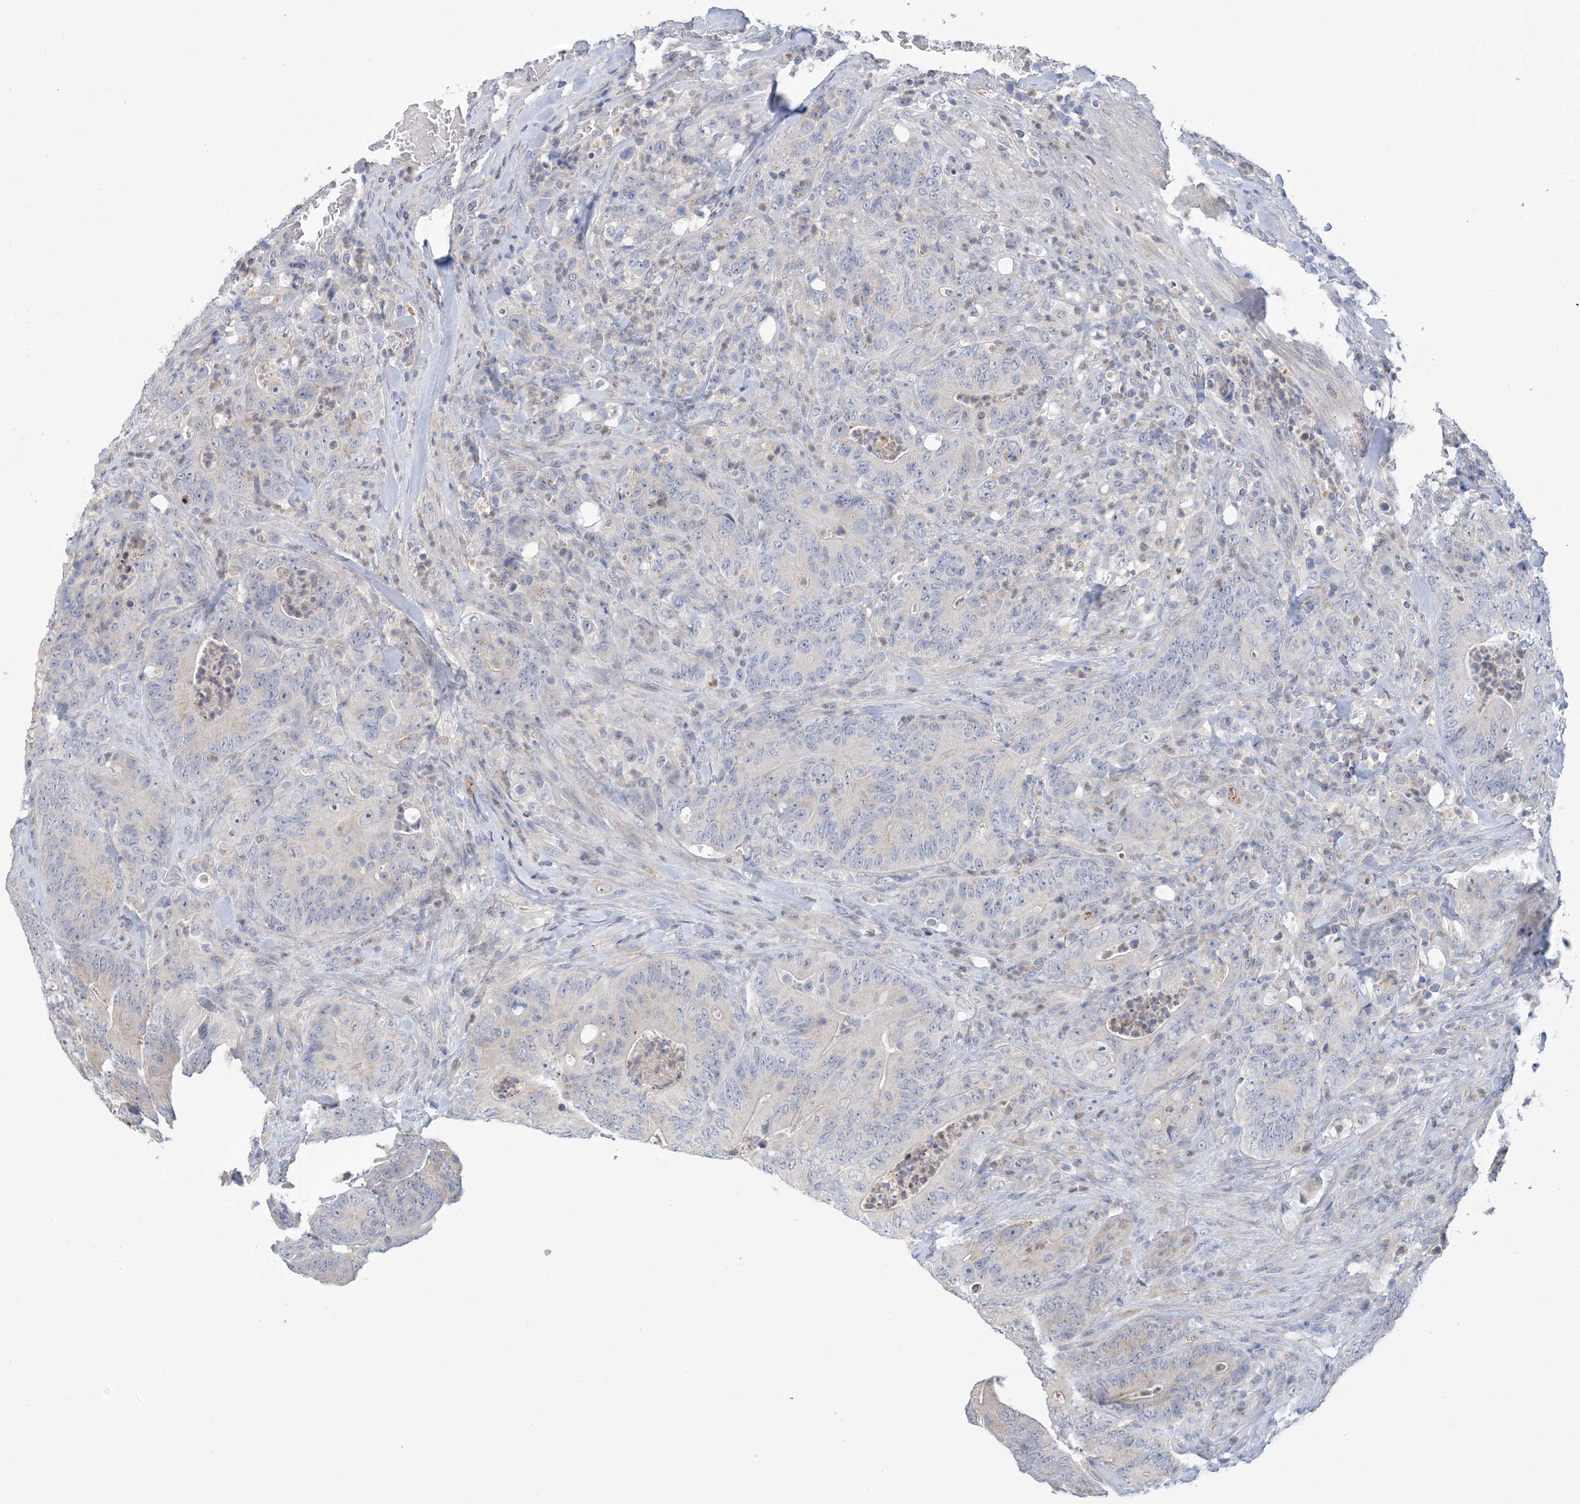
{"staining": {"intensity": "negative", "quantity": "none", "location": "none"}, "tissue": "colorectal cancer", "cell_type": "Tumor cells", "image_type": "cancer", "snomed": [{"axis": "morphology", "description": "Normal tissue, NOS"}, {"axis": "topography", "description": "Colon"}], "caption": "The image demonstrates no staining of tumor cells in colorectal cancer.", "gene": "TTYH1", "patient": {"sex": "female", "age": 82}}